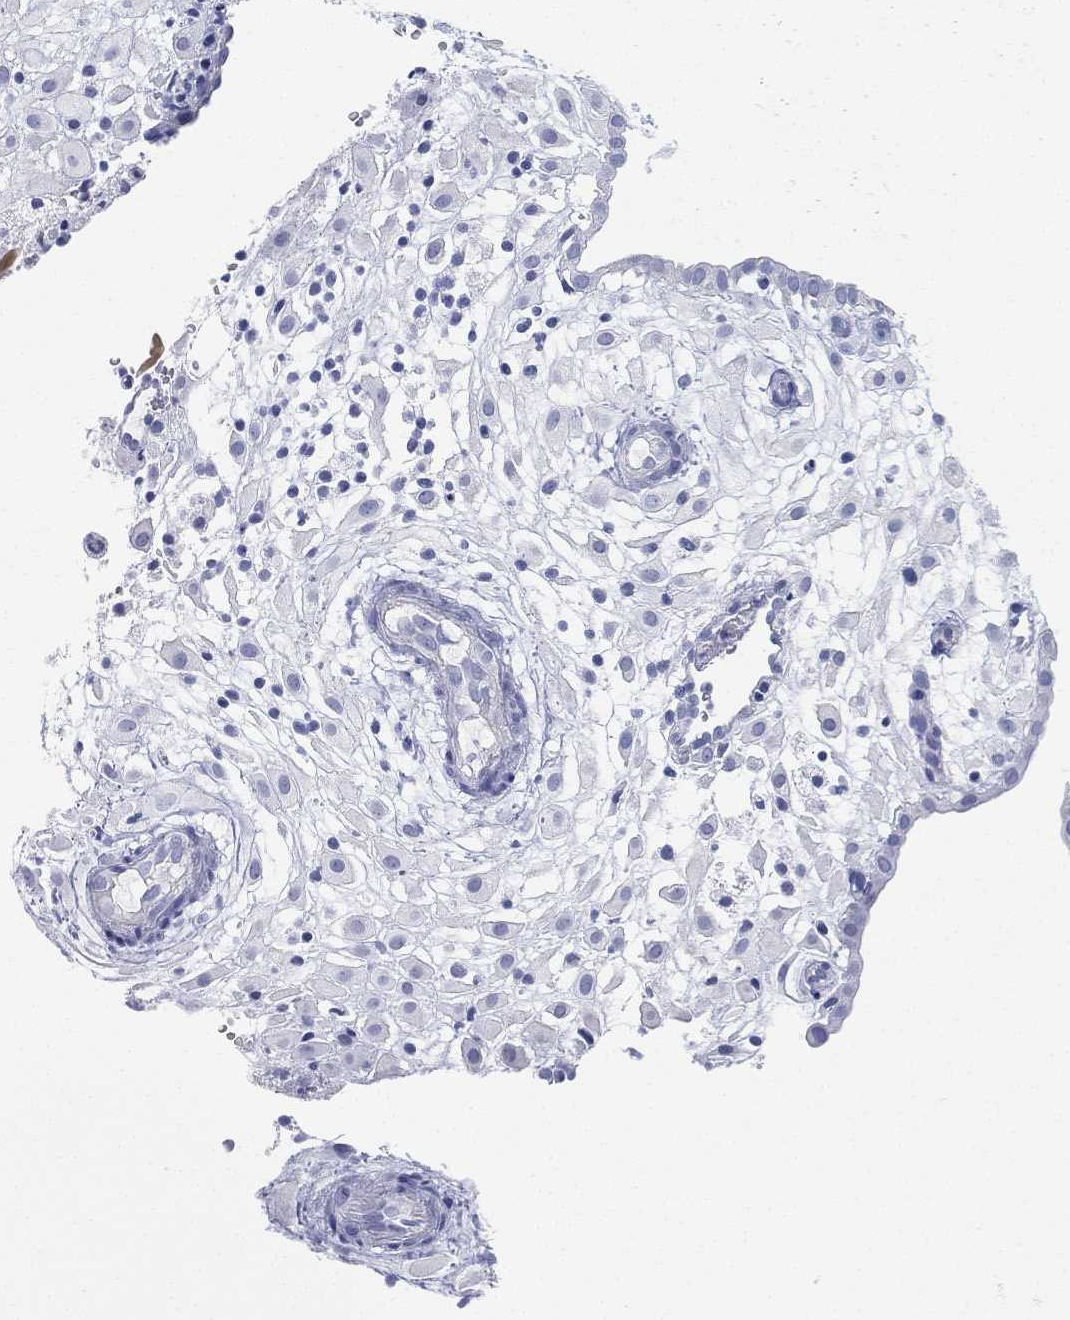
{"staining": {"intensity": "negative", "quantity": "none", "location": "none"}, "tissue": "placenta", "cell_type": "Decidual cells", "image_type": "normal", "snomed": [{"axis": "morphology", "description": "Normal tissue, NOS"}, {"axis": "topography", "description": "Placenta"}], "caption": "Human placenta stained for a protein using IHC shows no positivity in decidual cells.", "gene": "GPR61", "patient": {"sex": "female", "age": 24}}